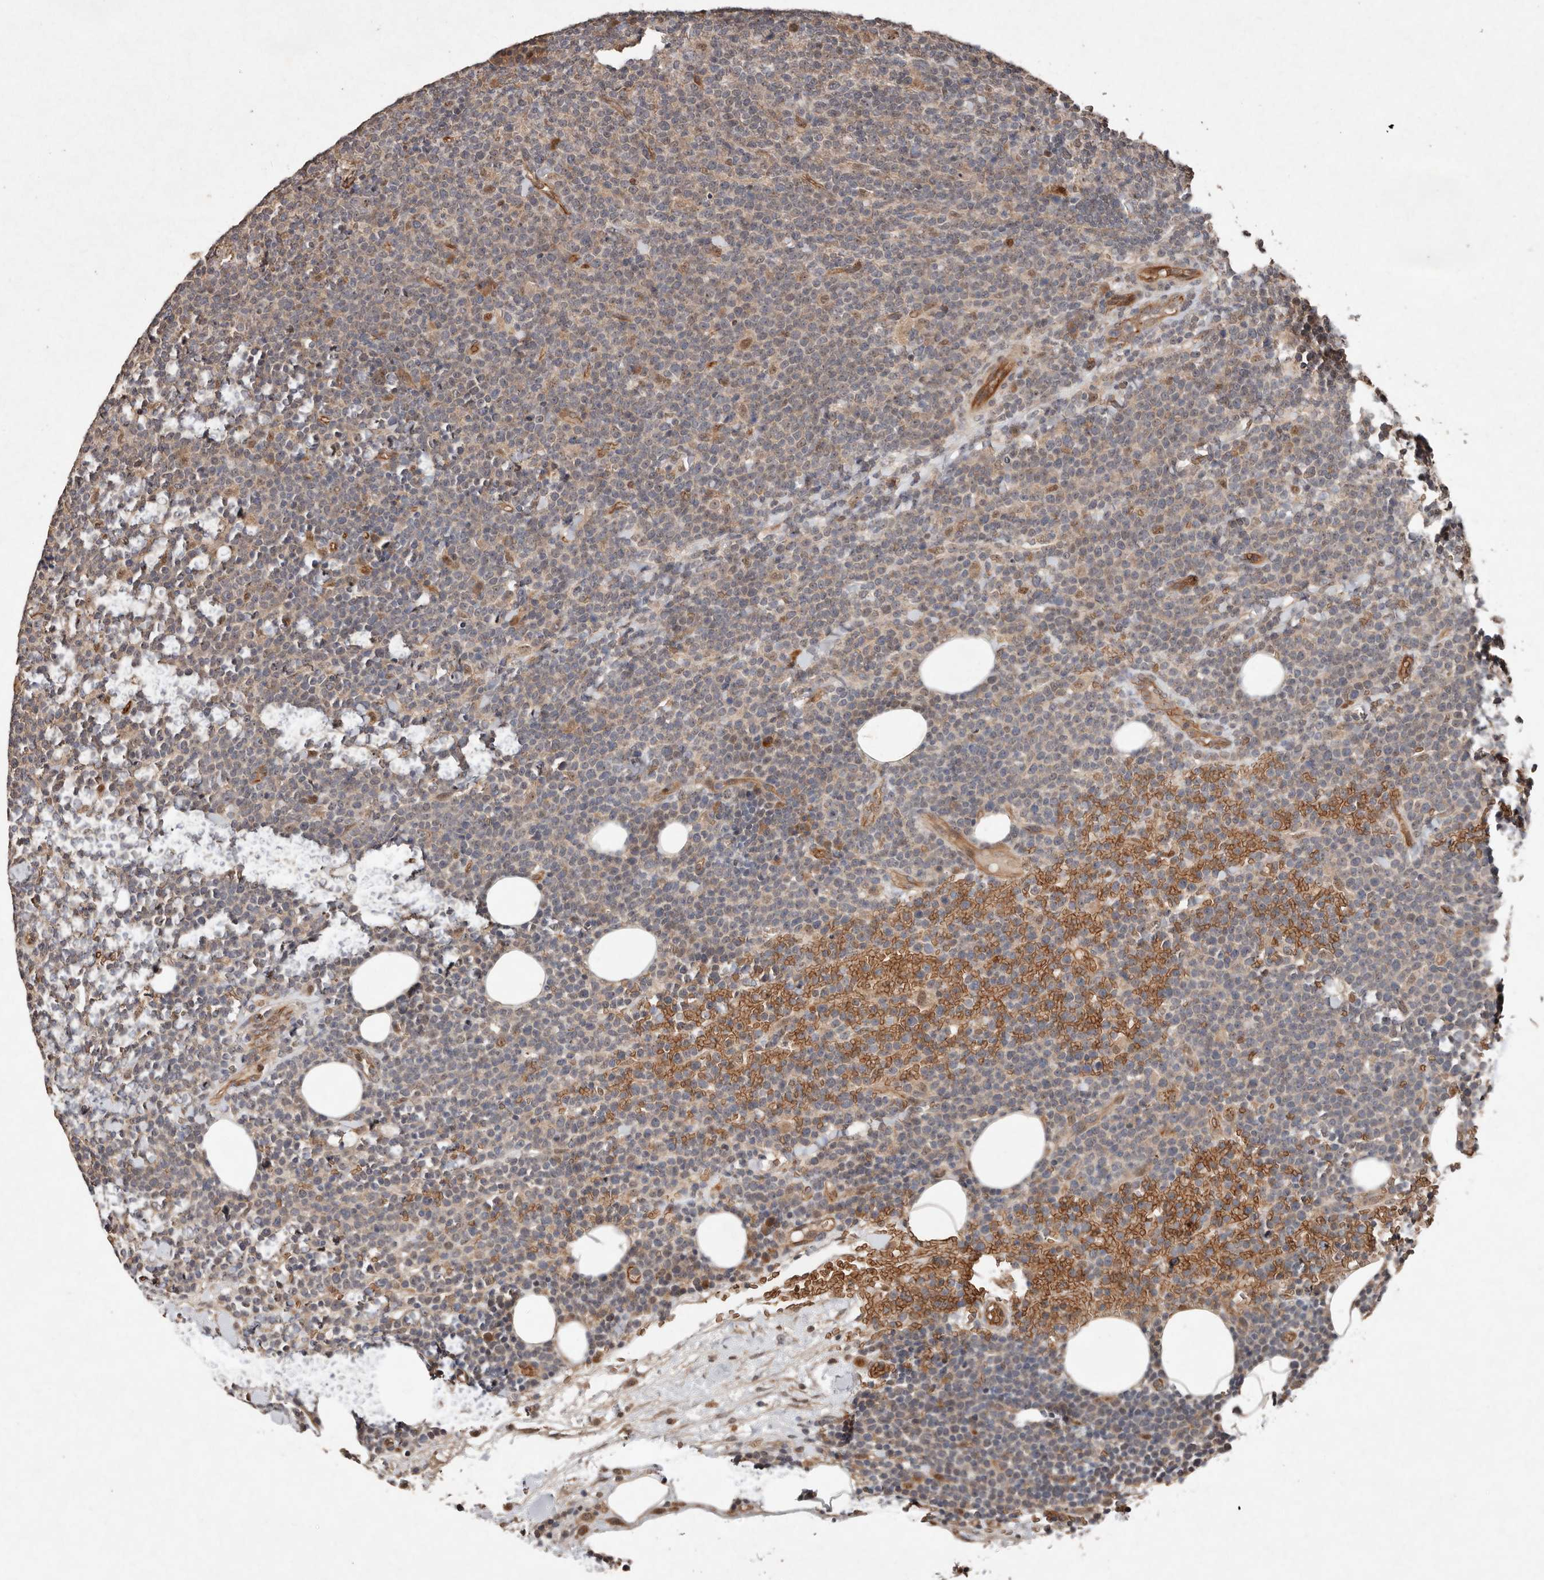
{"staining": {"intensity": "negative", "quantity": "none", "location": "none"}, "tissue": "lymphoma", "cell_type": "Tumor cells", "image_type": "cancer", "snomed": [{"axis": "morphology", "description": "Malignant lymphoma, non-Hodgkin's type, High grade"}, {"axis": "topography", "description": "Lymph node"}], "caption": "Immunohistochemical staining of lymphoma shows no significant expression in tumor cells.", "gene": "DIP2C", "patient": {"sex": "male", "age": 61}}